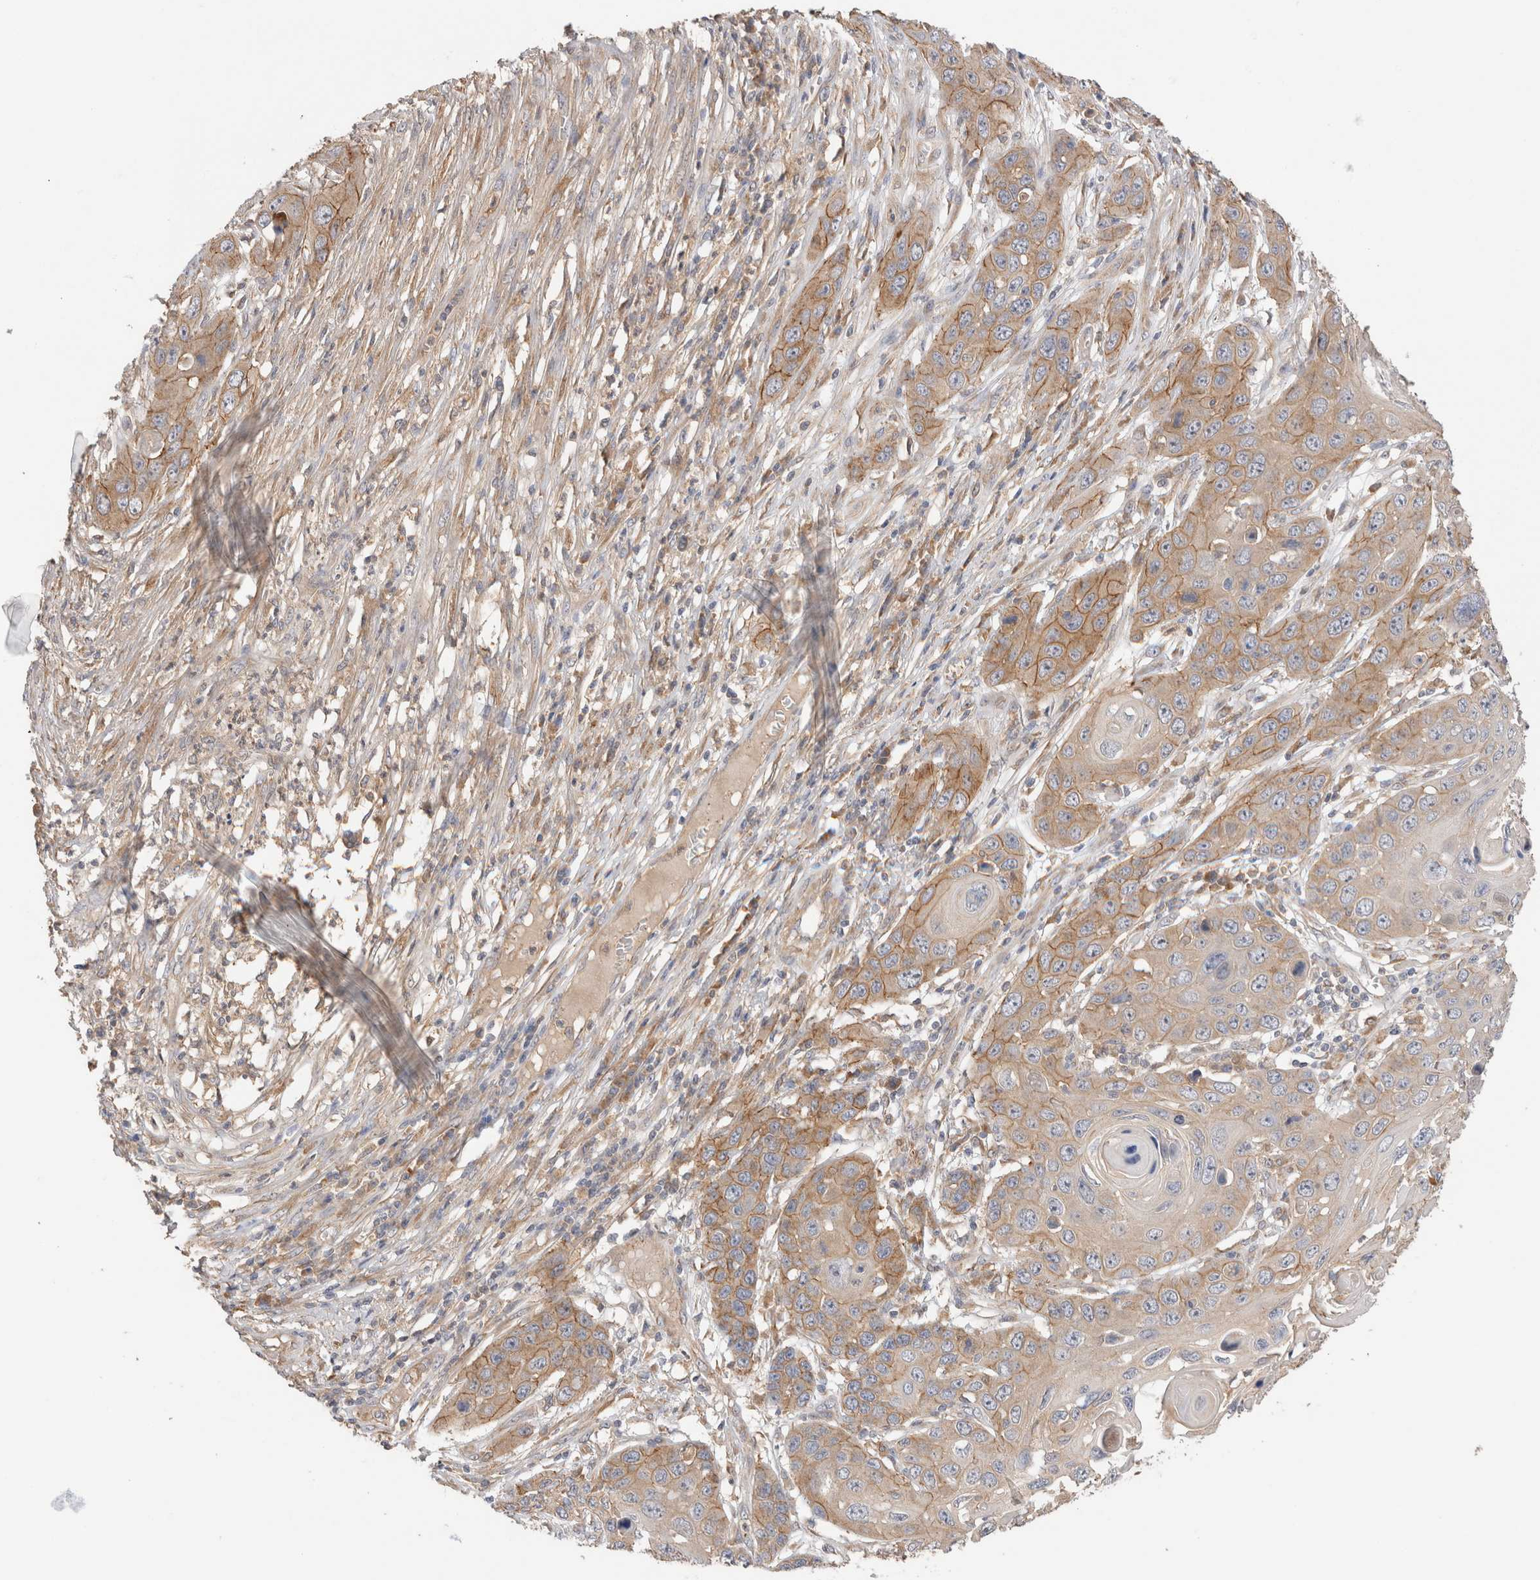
{"staining": {"intensity": "moderate", "quantity": "25%-75%", "location": "cytoplasmic/membranous"}, "tissue": "skin cancer", "cell_type": "Tumor cells", "image_type": "cancer", "snomed": [{"axis": "morphology", "description": "Squamous cell carcinoma, NOS"}, {"axis": "topography", "description": "Skin"}], "caption": "Human skin cancer stained with a protein marker exhibits moderate staining in tumor cells.", "gene": "SGK3", "patient": {"sex": "male", "age": 55}}